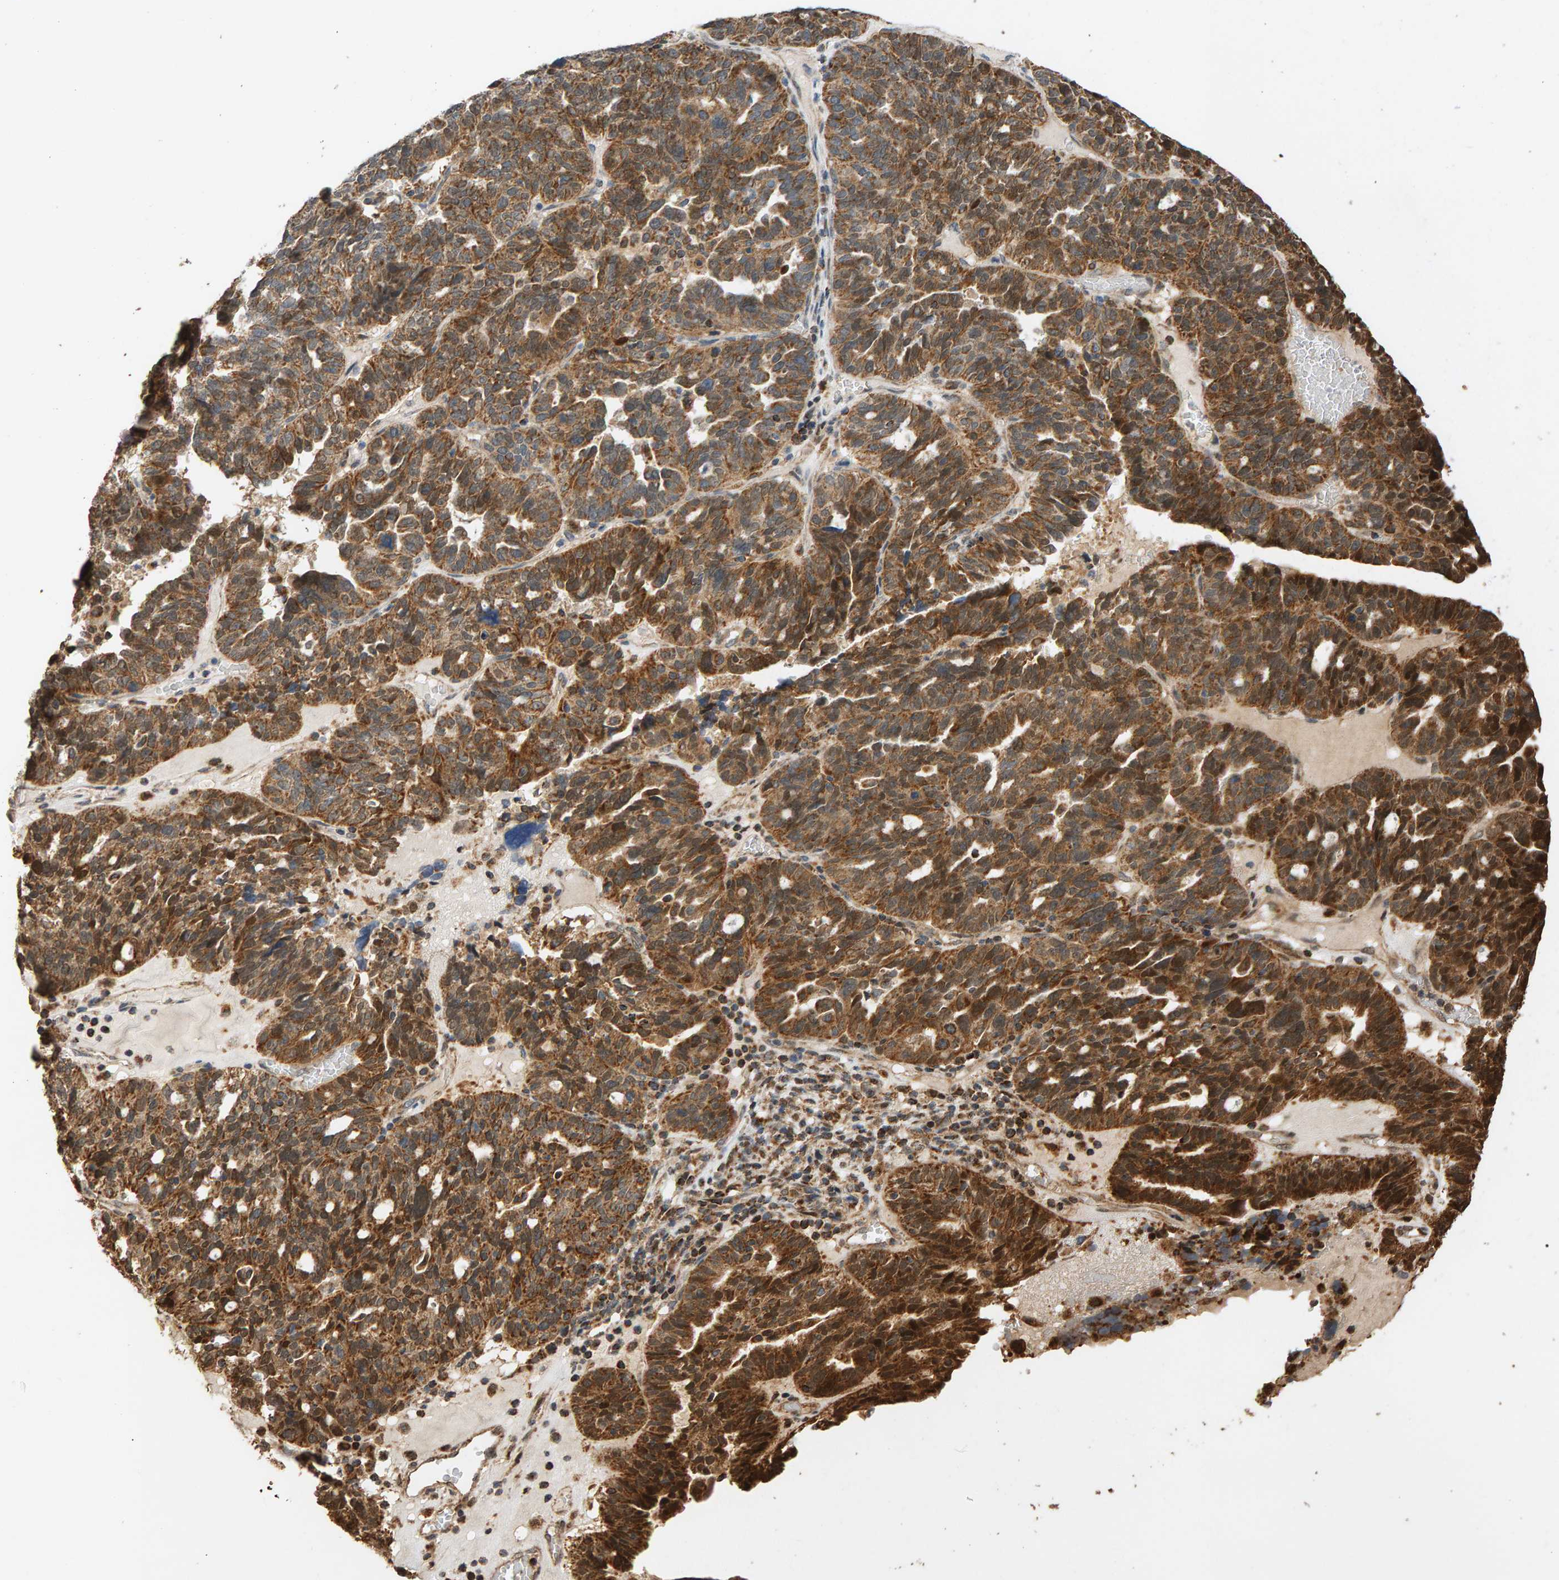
{"staining": {"intensity": "moderate", "quantity": ">75%", "location": "cytoplasmic/membranous"}, "tissue": "ovarian cancer", "cell_type": "Tumor cells", "image_type": "cancer", "snomed": [{"axis": "morphology", "description": "Cystadenocarcinoma, serous, NOS"}, {"axis": "topography", "description": "Ovary"}], "caption": "DAB (3,3'-diaminobenzidine) immunohistochemical staining of ovarian cancer (serous cystadenocarcinoma) displays moderate cytoplasmic/membranous protein positivity in about >75% of tumor cells.", "gene": "GSTK1", "patient": {"sex": "female", "age": 59}}